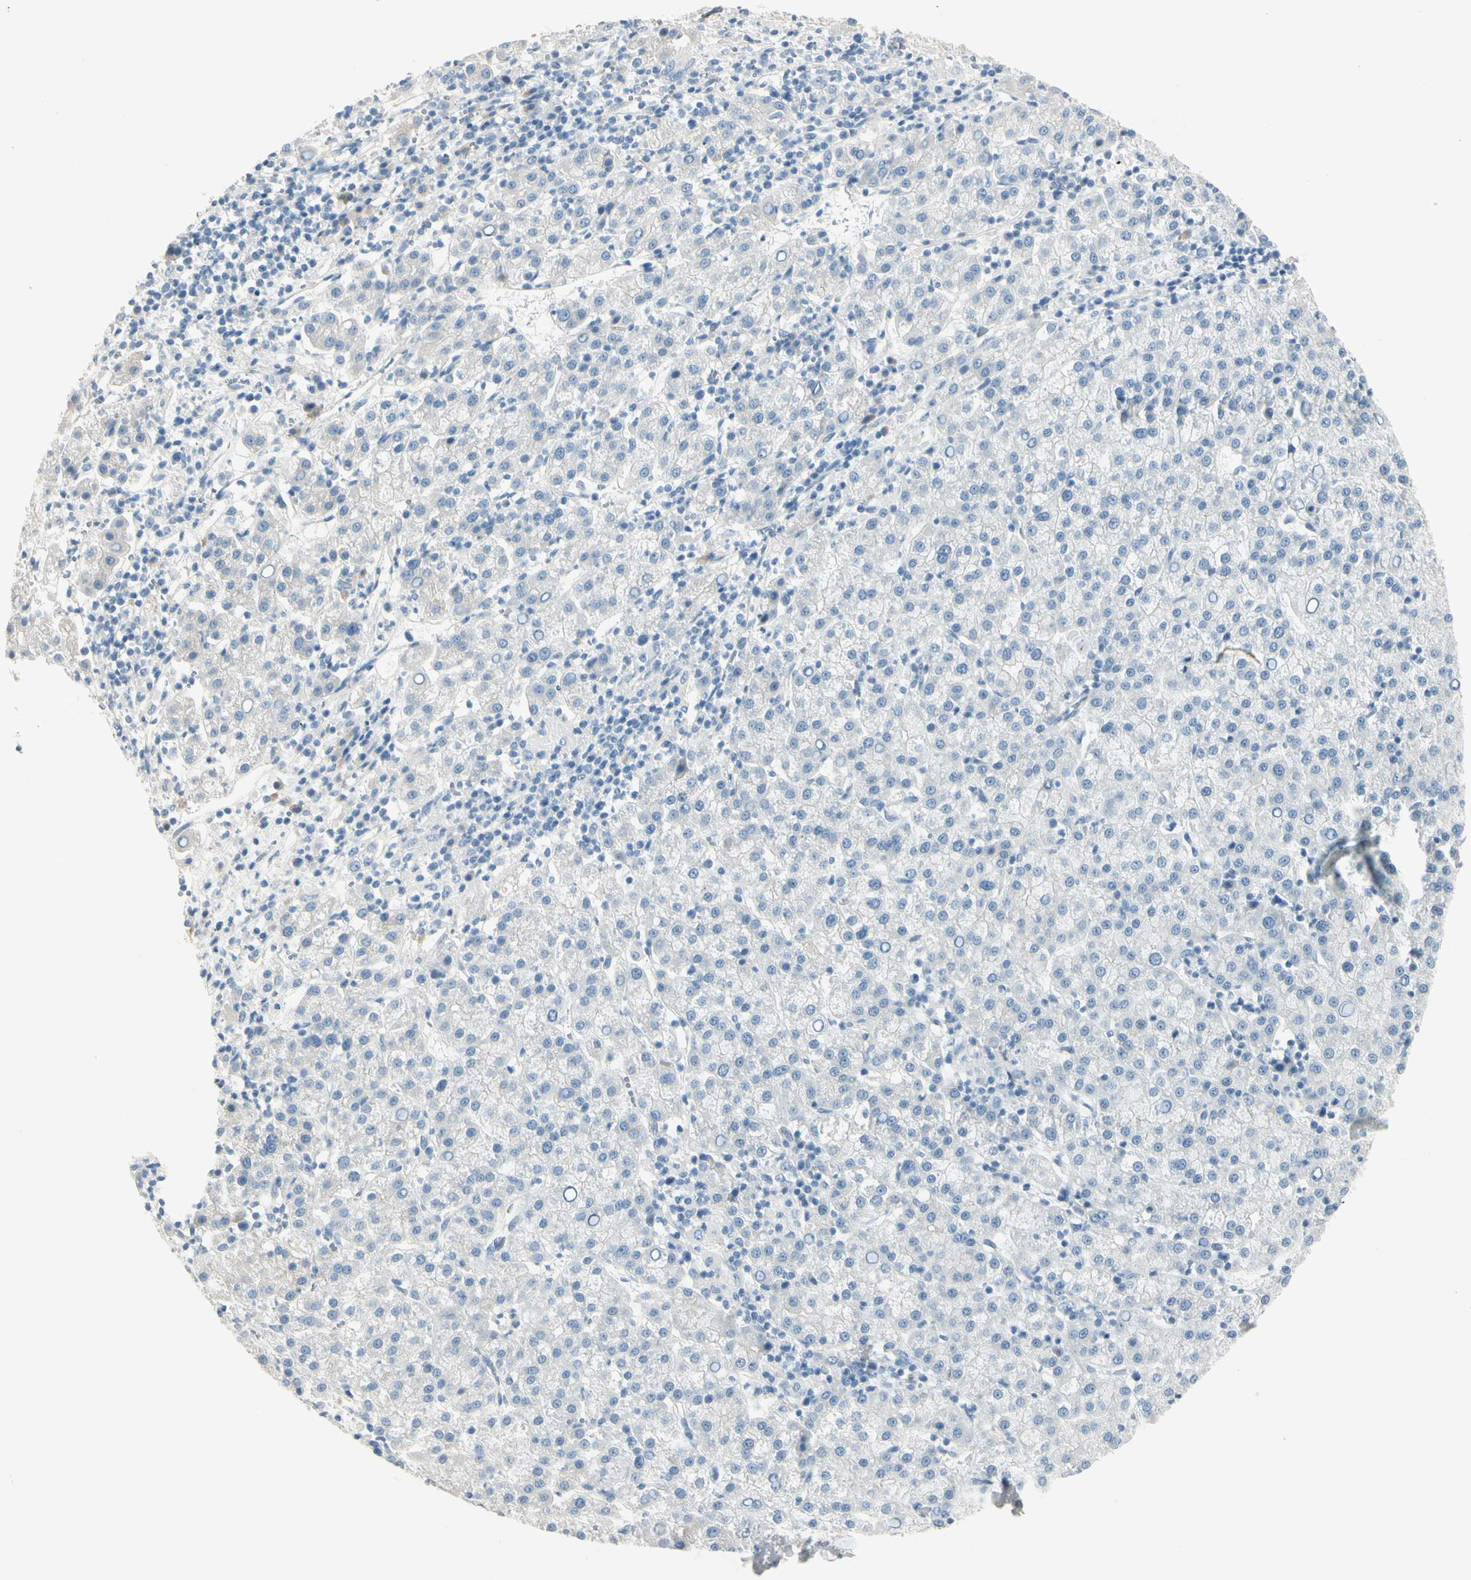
{"staining": {"intensity": "negative", "quantity": "none", "location": "none"}, "tissue": "liver cancer", "cell_type": "Tumor cells", "image_type": "cancer", "snomed": [{"axis": "morphology", "description": "Carcinoma, Hepatocellular, NOS"}, {"axis": "topography", "description": "Liver"}], "caption": "An IHC image of hepatocellular carcinoma (liver) is shown. There is no staining in tumor cells of hepatocellular carcinoma (liver).", "gene": "SPINK4", "patient": {"sex": "female", "age": 58}}